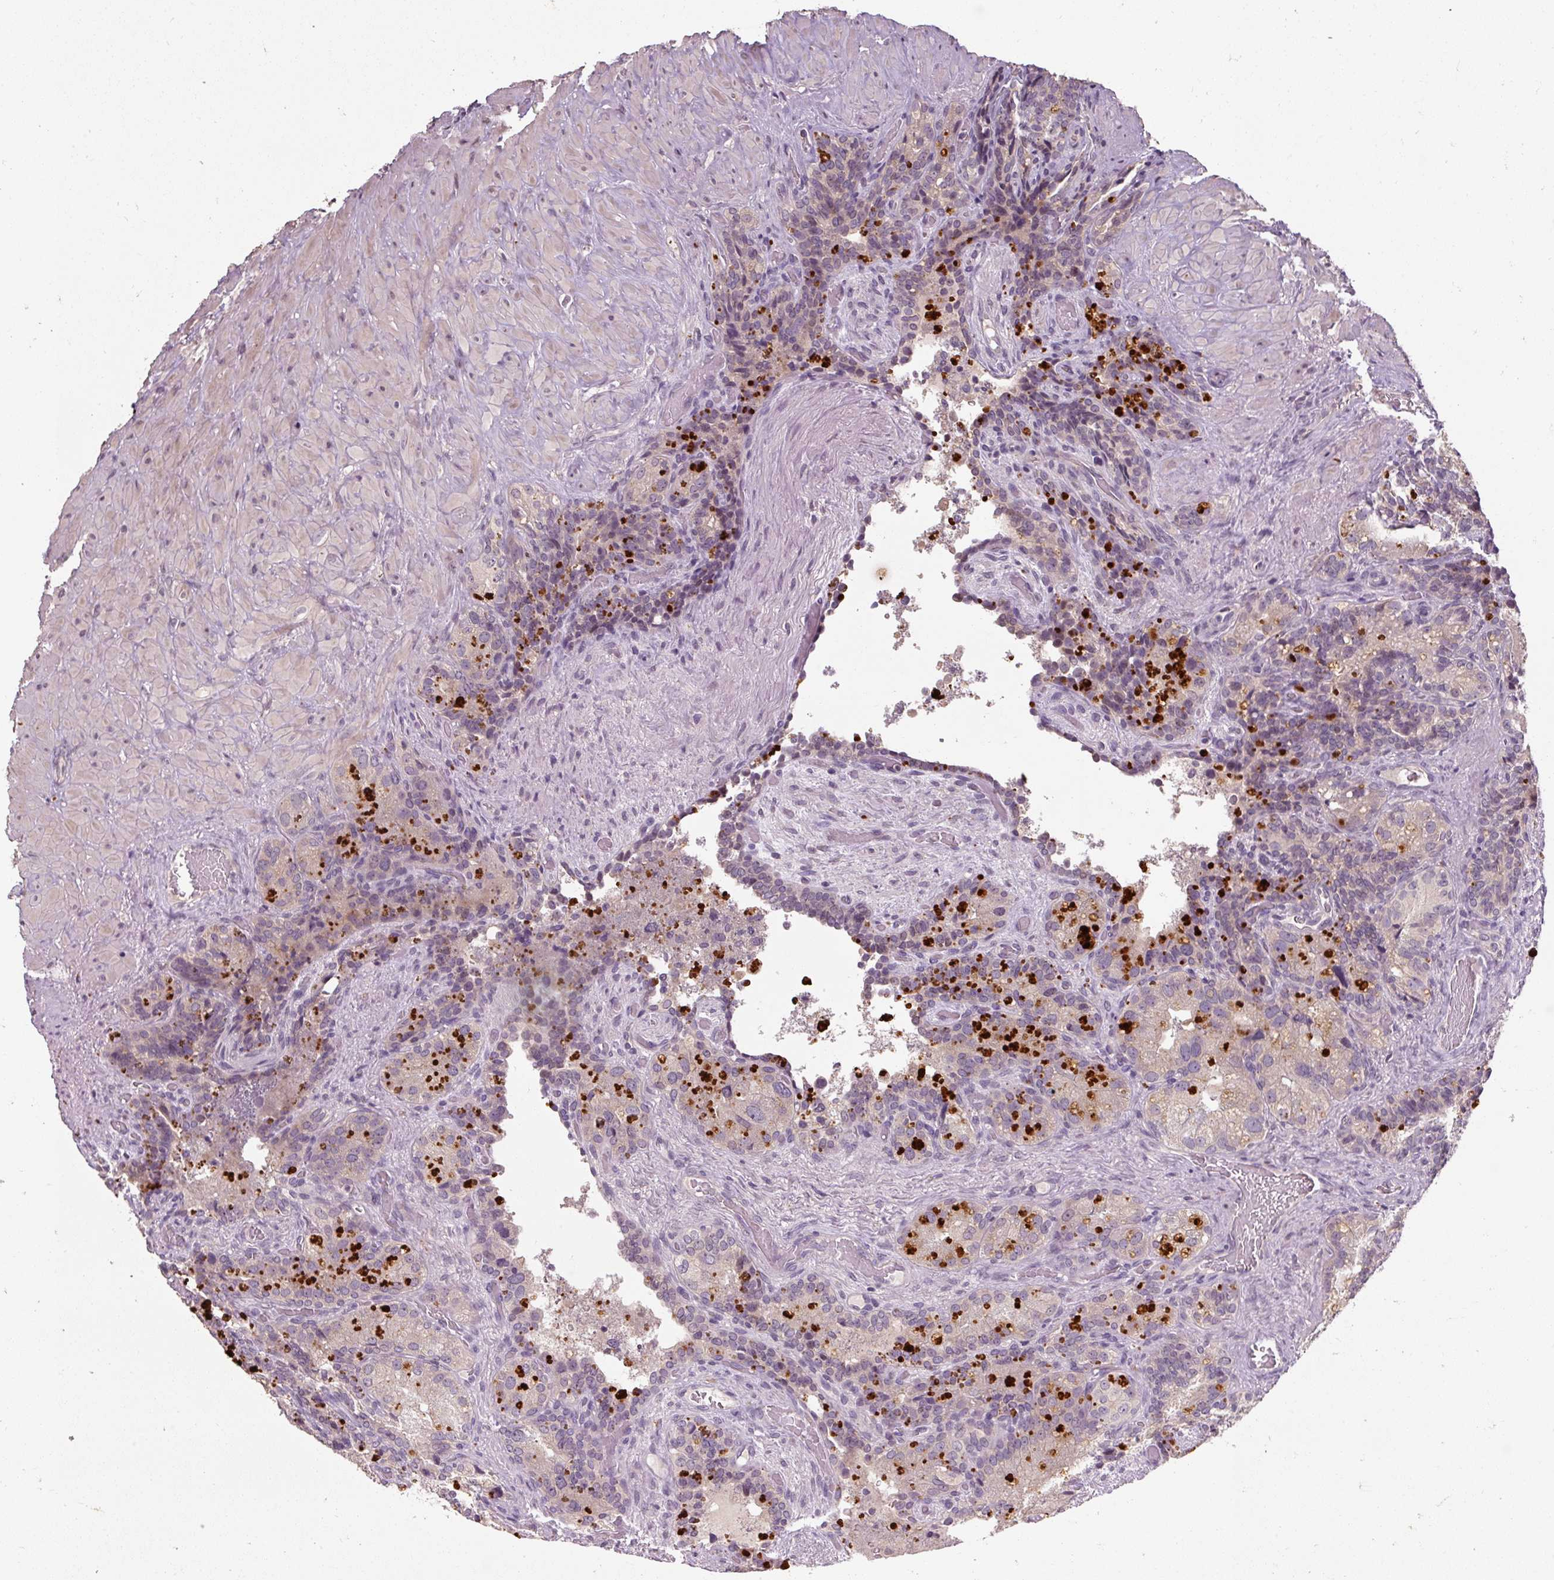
{"staining": {"intensity": "strong", "quantity": "<25%", "location": "cytoplasmic/membranous"}, "tissue": "seminal vesicle", "cell_type": "Glandular cells", "image_type": "normal", "snomed": [{"axis": "morphology", "description": "Normal tissue, NOS"}, {"axis": "topography", "description": "Seminal veicle"}], "caption": "Protein analysis of benign seminal vesicle shows strong cytoplasmic/membranous expression in approximately <25% of glandular cells.", "gene": "CFAP65", "patient": {"sex": "male", "age": 69}}